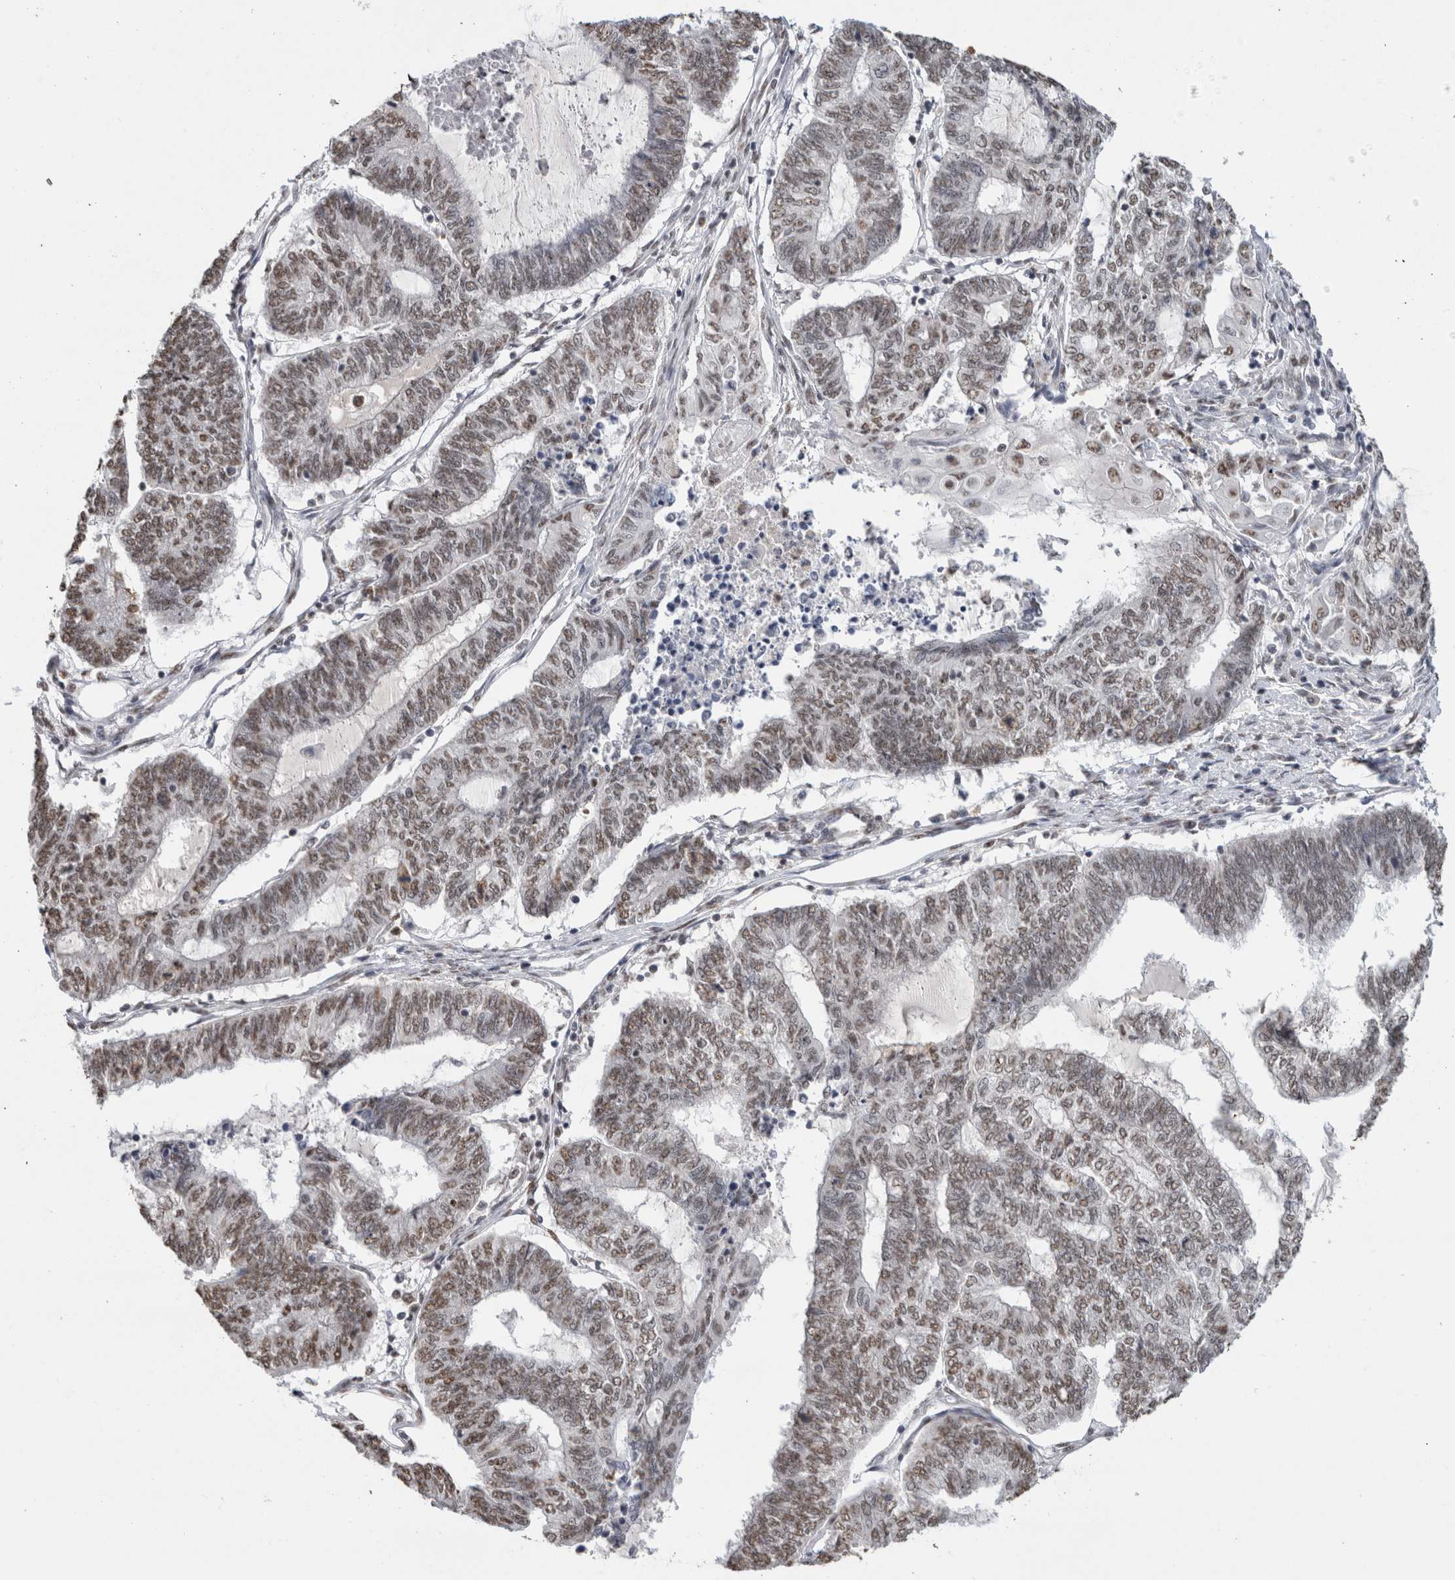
{"staining": {"intensity": "weak", "quantity": ">75%", "location": "nuclear"}, "tissue": "endometrial cancer", "cell_type": "Tumor cells", "image_type": "cancer", "snomed": [{"axis": "morphology", "description": "Adenocarcinoma, NOS"}, {"axis": "topography", "description": "Uterus"}, {"axis": "topography", "description": "Endometrium"}], "caption": "Endometrial adenocarcinoma stained with a protein marker displays weak staining in tumor cells.", "gene": "RPS6KA2", "patient": {"sex": "female", "age": 70}}